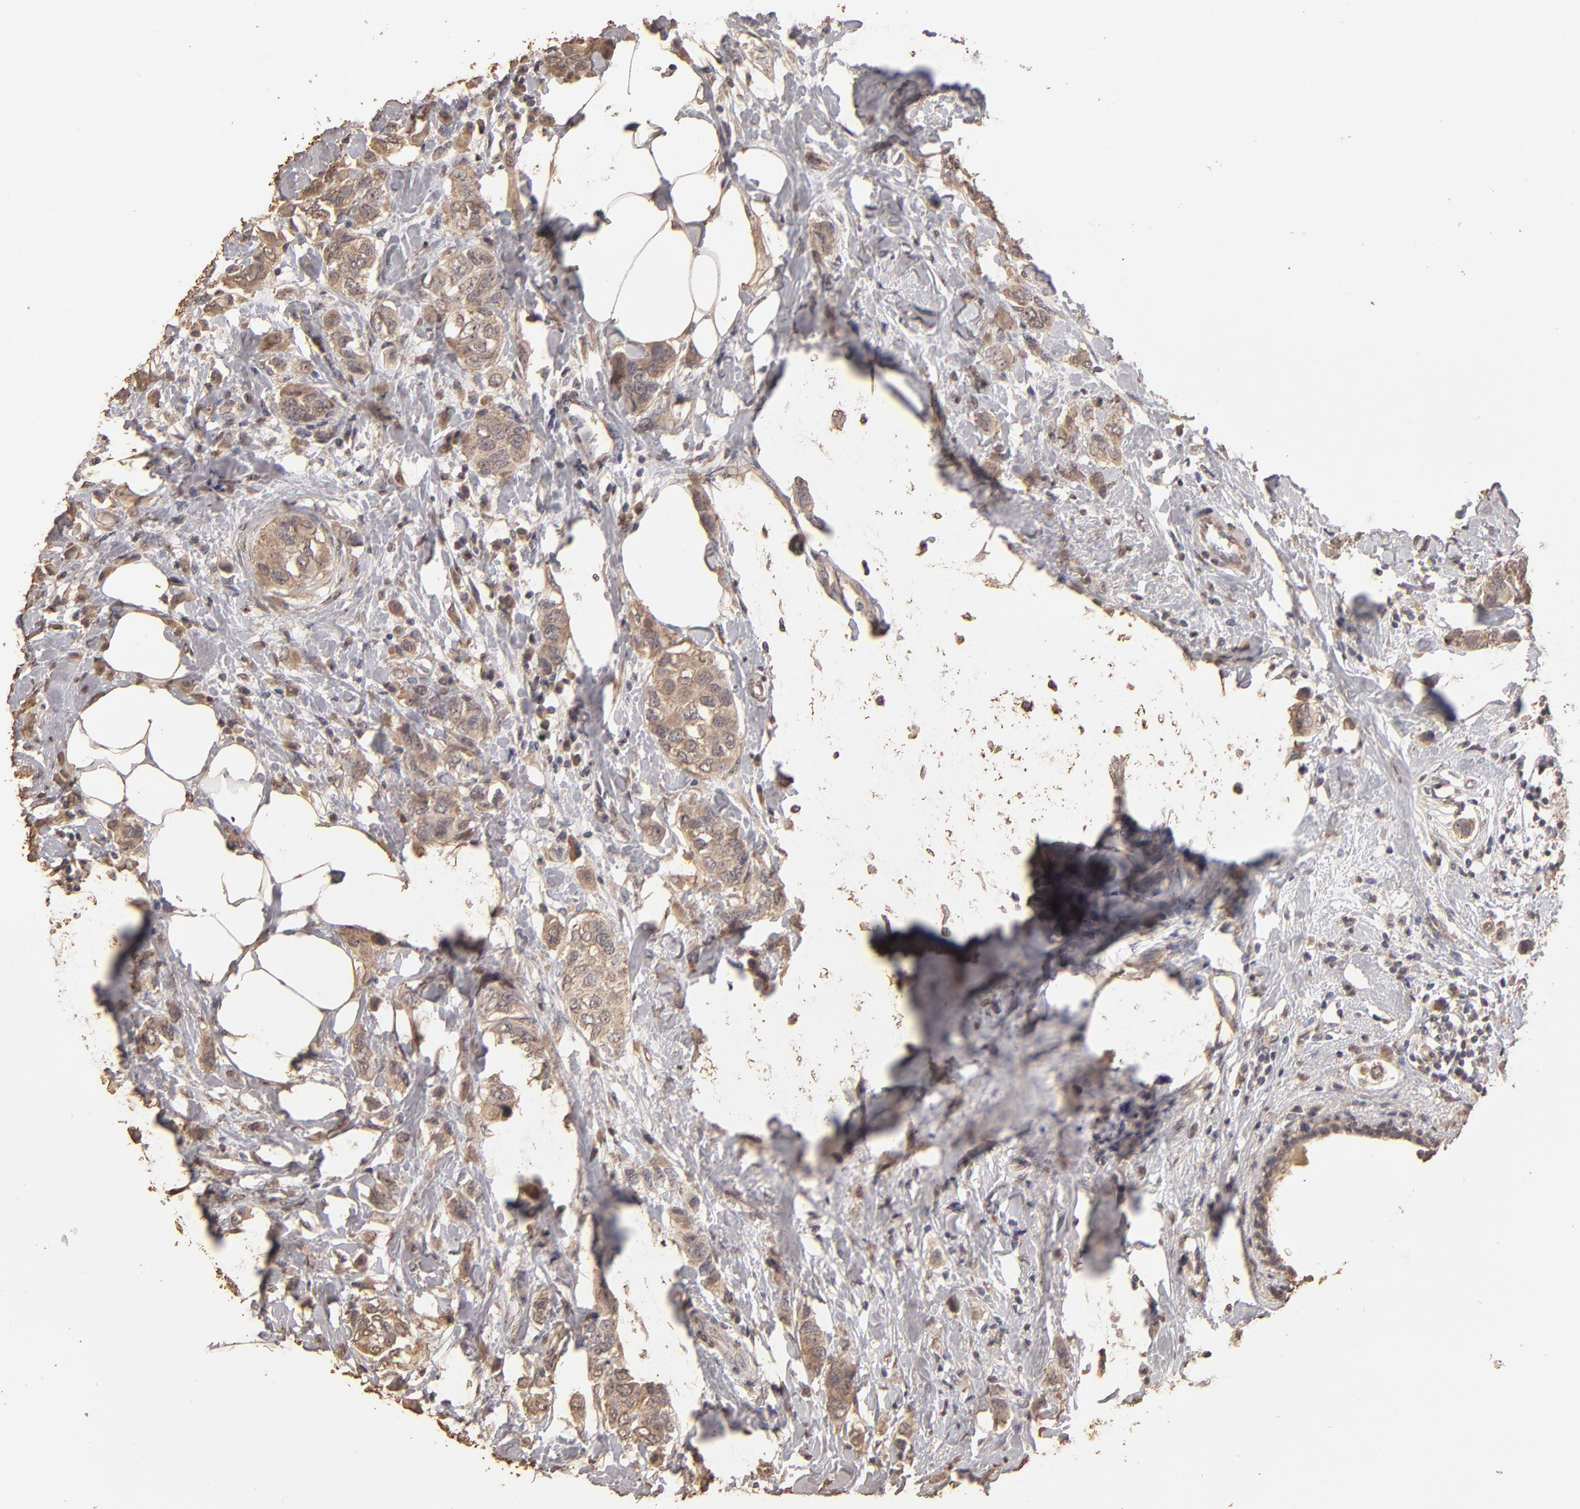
{"staining": {"intensity": "moderate", "quantity": ">75%", "location": "cytoplasmic/membranous"}, "tissue": "breast cancer", "cell_type": "Tumor cells", "image_type": "cancer", "snomed": [{"axis": "morphology", "description": "Normal tissue, NOS"}, {"axis": "morphology", "description": "Duct carcinoma"}, {"axis": "topography", "description": "Breast"}], "caption": "Breast cancer (infiltrating ductal carcinoma) stained with DAB (3,3'-diaminobenzidine) immunohistochemistry demonstrates medium levels of moderate cytoplasmic/membranous staining in about >75% of tumor cells.", "gene": "OPHN1", "patient": {"sex": "female", "age": 50}}